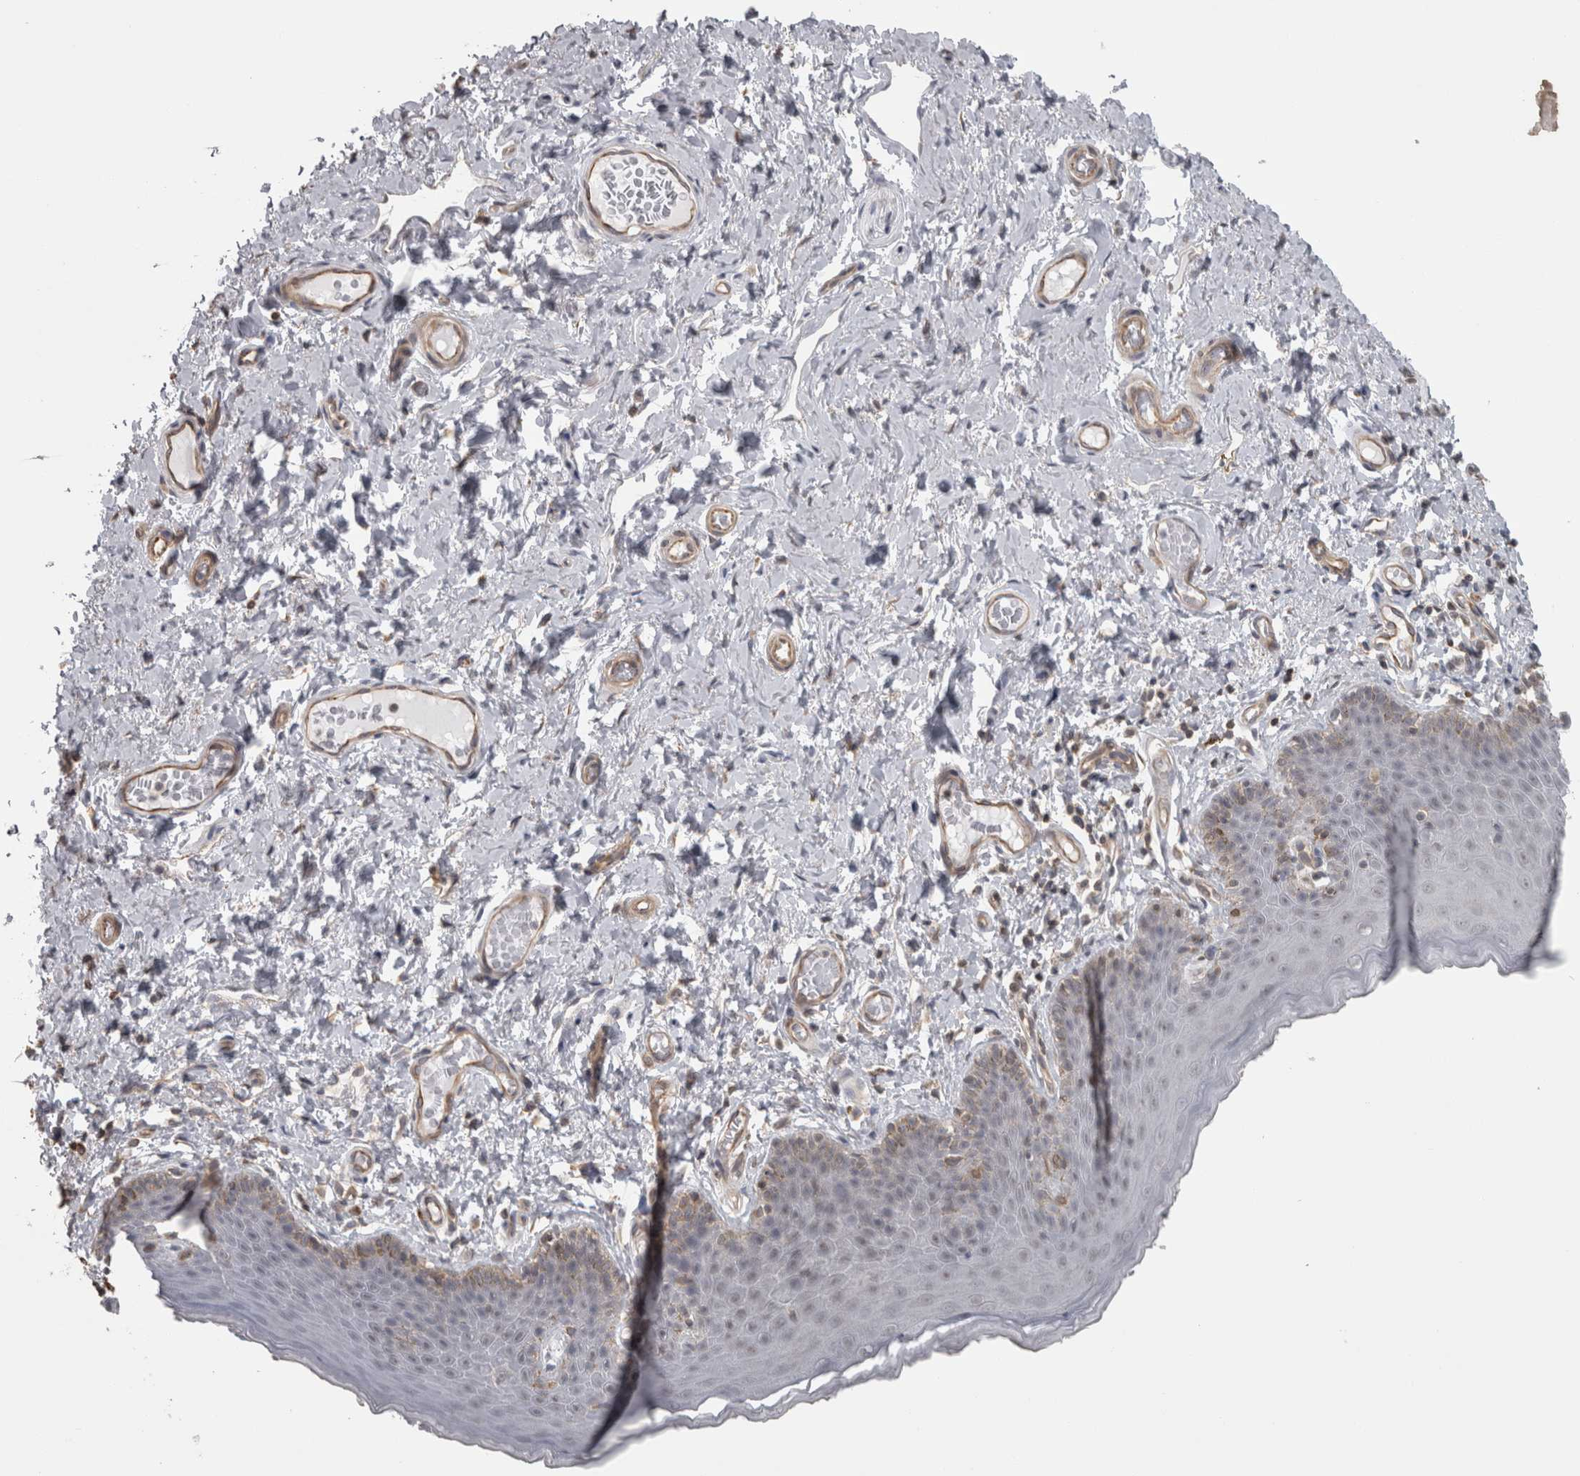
{"staining": {"intensity": "moderate", "quantity": "<25%", "location": "cytoplasmic/membranous"}, "tissue": "skin", "cell_type": "Epidermal cells", "image_type": "normal", "snomed": [{"axis": "morphology", "description": "Normal tissue, NOS"}, {"axis": "topography", "description": "Vulva"}], "caption": "Immunohistochemical staining of benign human skin displays <25% levels of moderate cytoplasmic/membranous protein staining in approximately <25% of epidermal cells.", "gene": "PPP1R12B", "patient": {"sex": "female", "age": 66}}